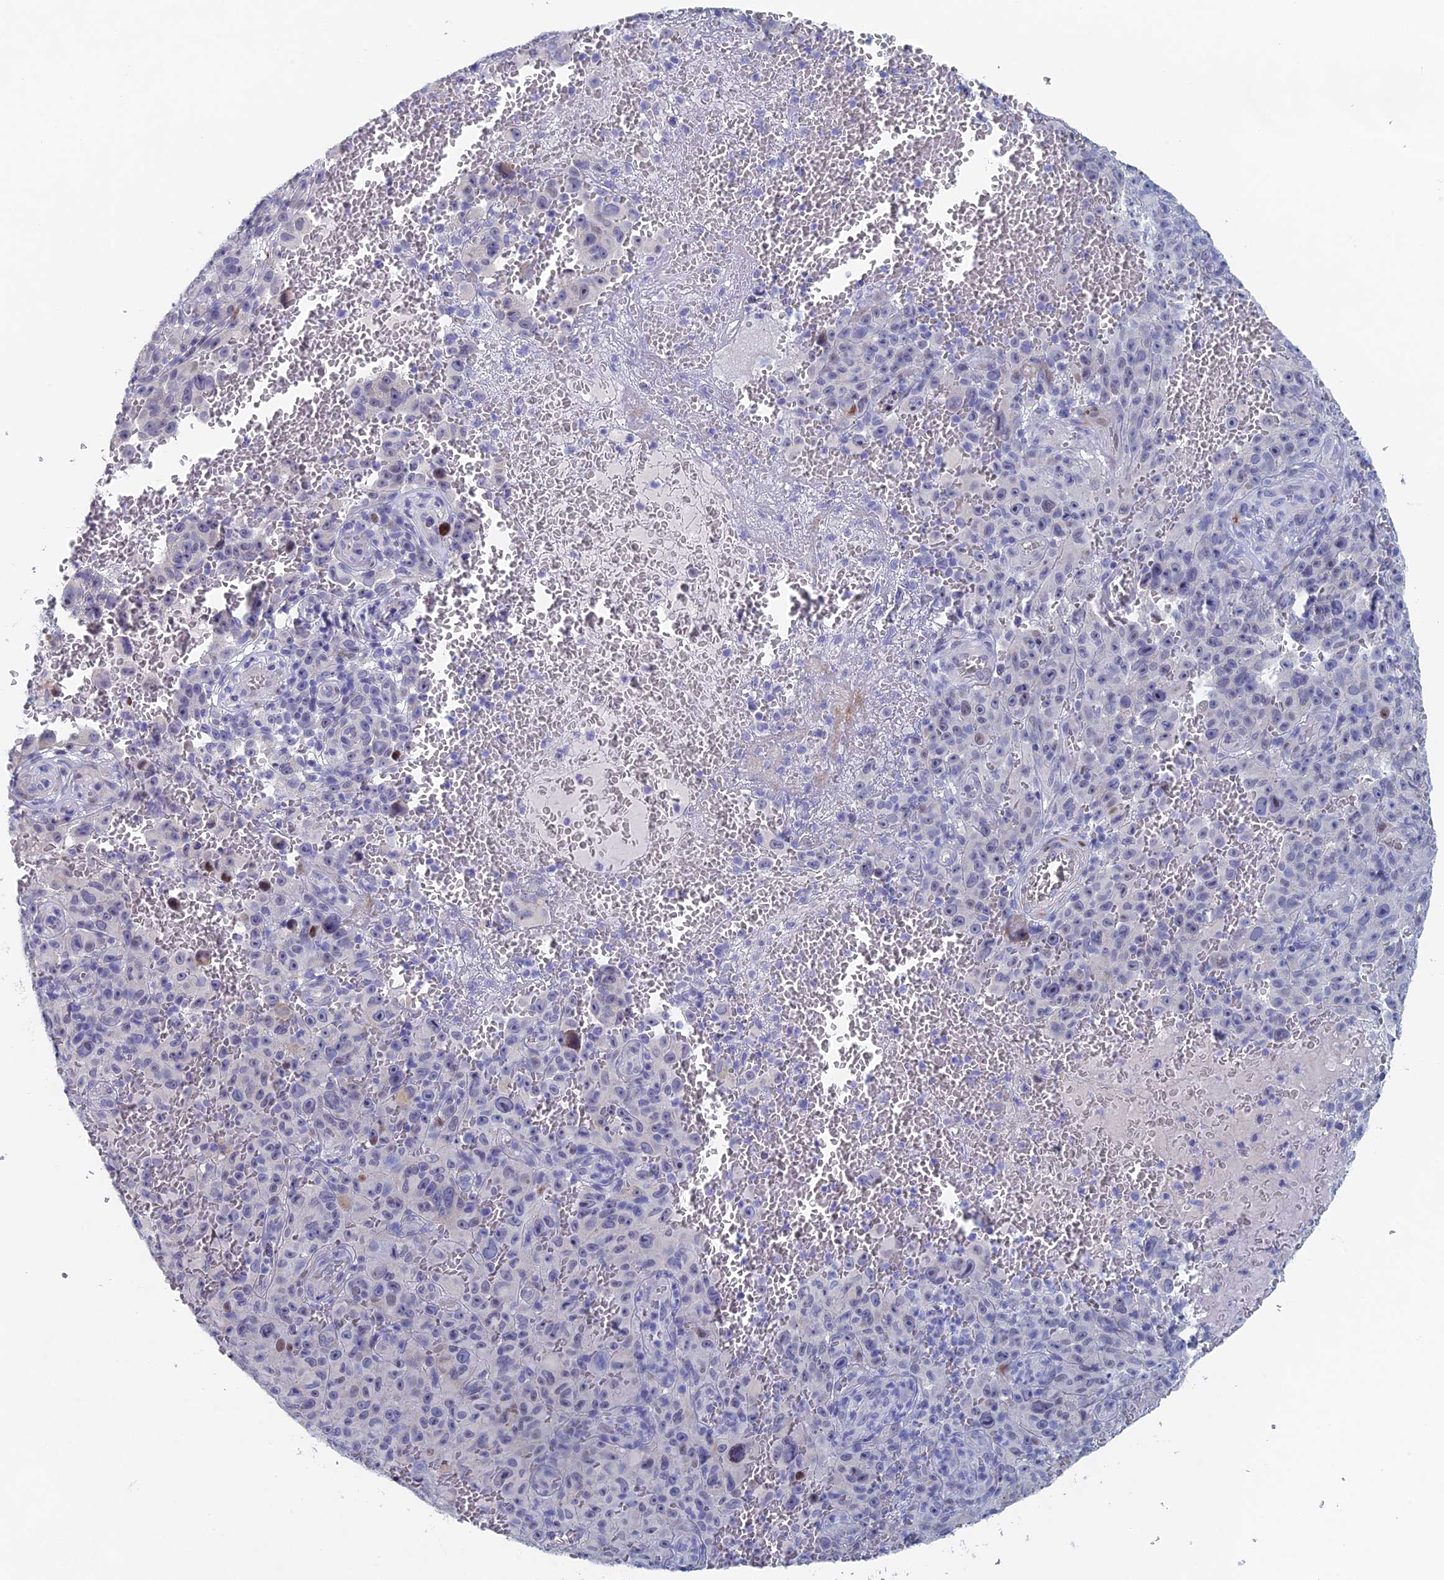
{"staining": {"intensity": "moderate", "quantity": "<25%", "location": "nuclear"}, "tissue": "melanoma", "cell_type": "Tumor cells", "image_type": "cancer", "snomed": [{"axis": "morphology", "description": "Malignant melanoma, NOS"}, {"axis": "topography", "description": "Skin"}], "caption": "There is low levels of moderate nuclear positivity in tumor cells of melanoma, as demonstrated by immunohistochemical staining (brown color).", "gene": "DRGX", "patient": {"sex": "female", "age": 82}}